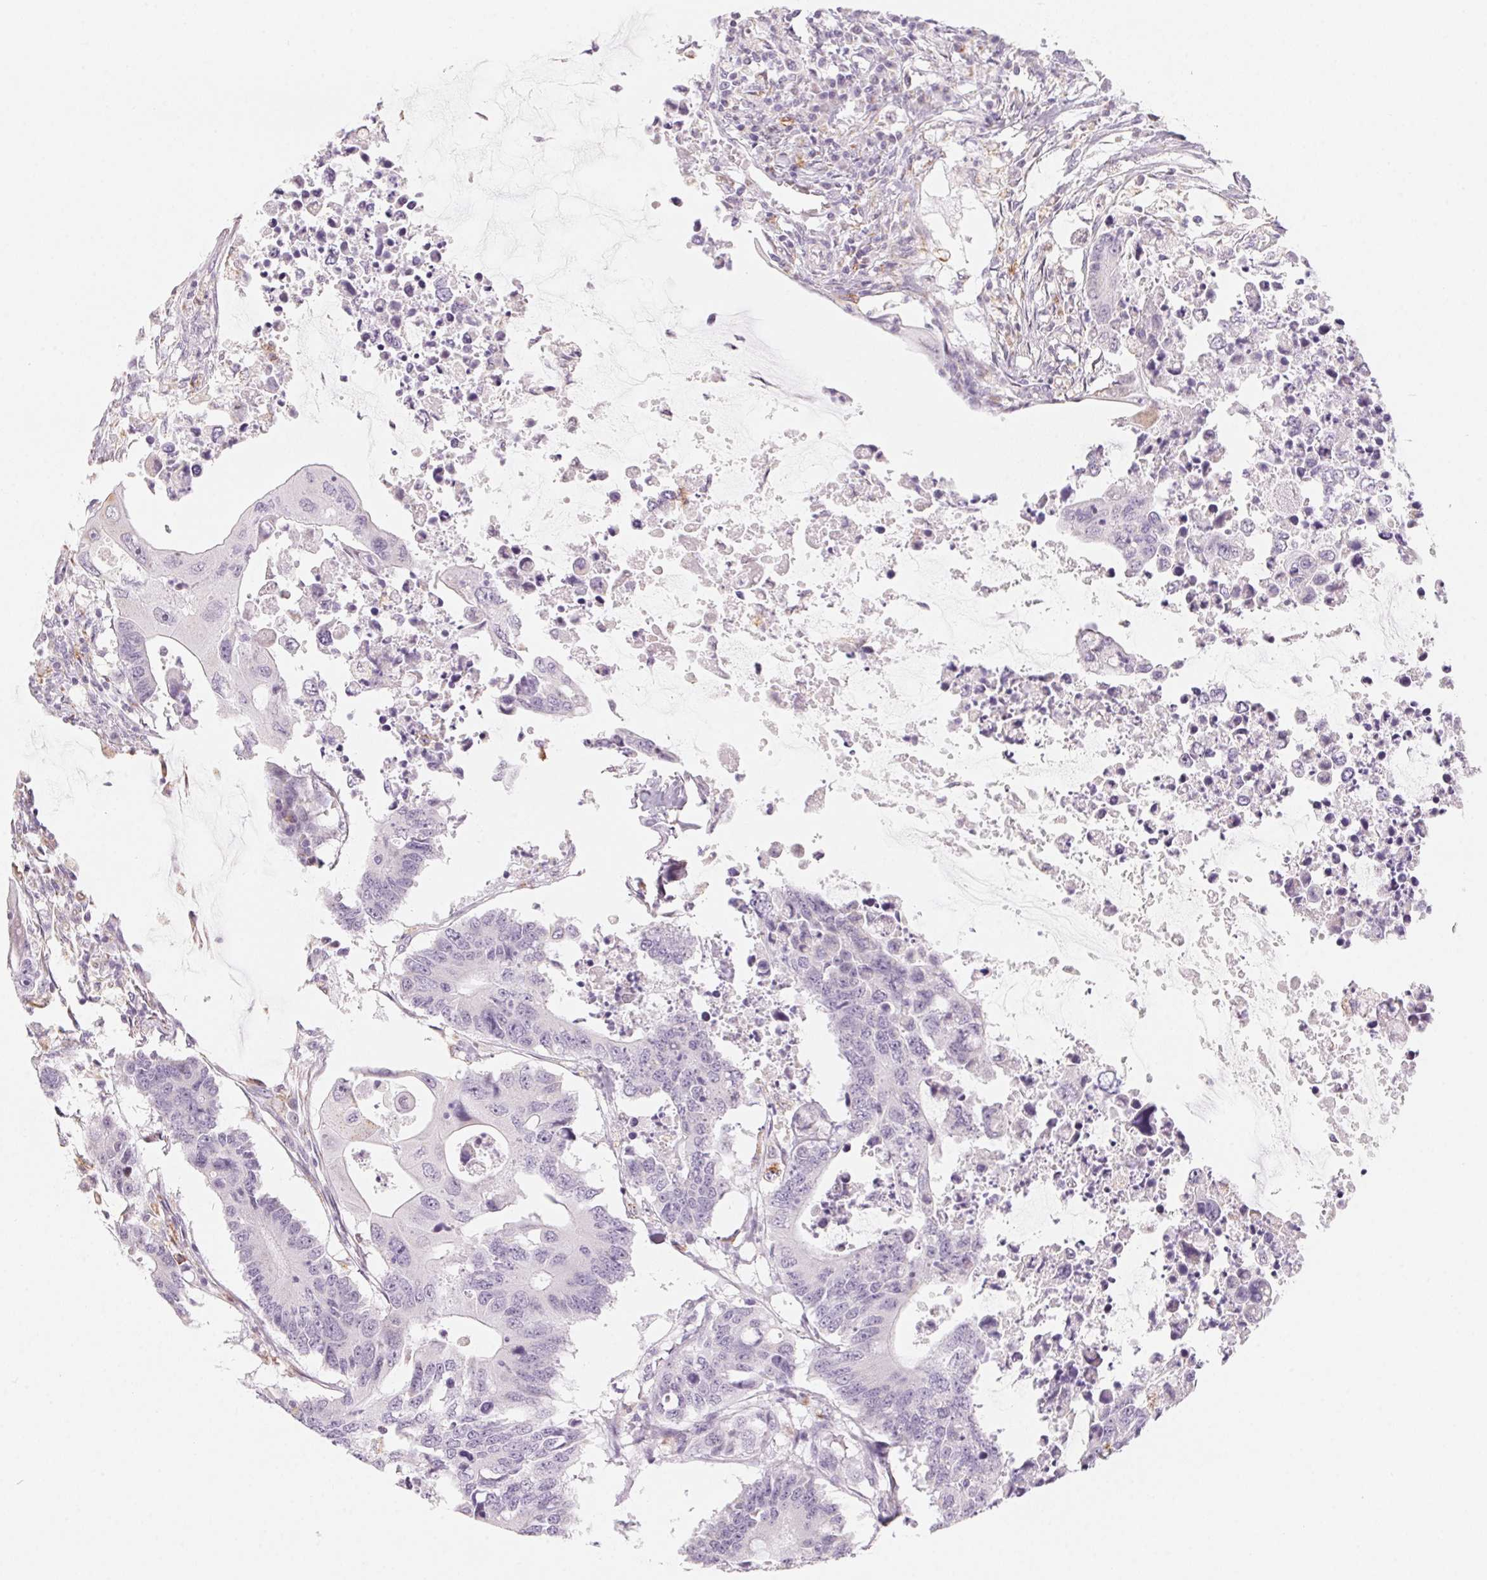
{"staining": {"intensity": "negative", "quantity": "none", "location": "none"}, "tissue": "colorectal cancer", "cell_type": "Tumor cells", "image_type": "cancer", "snomed": [{"axis": "morphology", "description": "Adenocarcinoma, NOS"}, {"axis": "topography", "description": "Colon"}], "caption": "IHC histopathology image of colorectal cancer stained for a protein (brown), which shows no positivity in tumor cells.", "gene": "PRPH", "patient": {"sex": "male", "age": 71}}